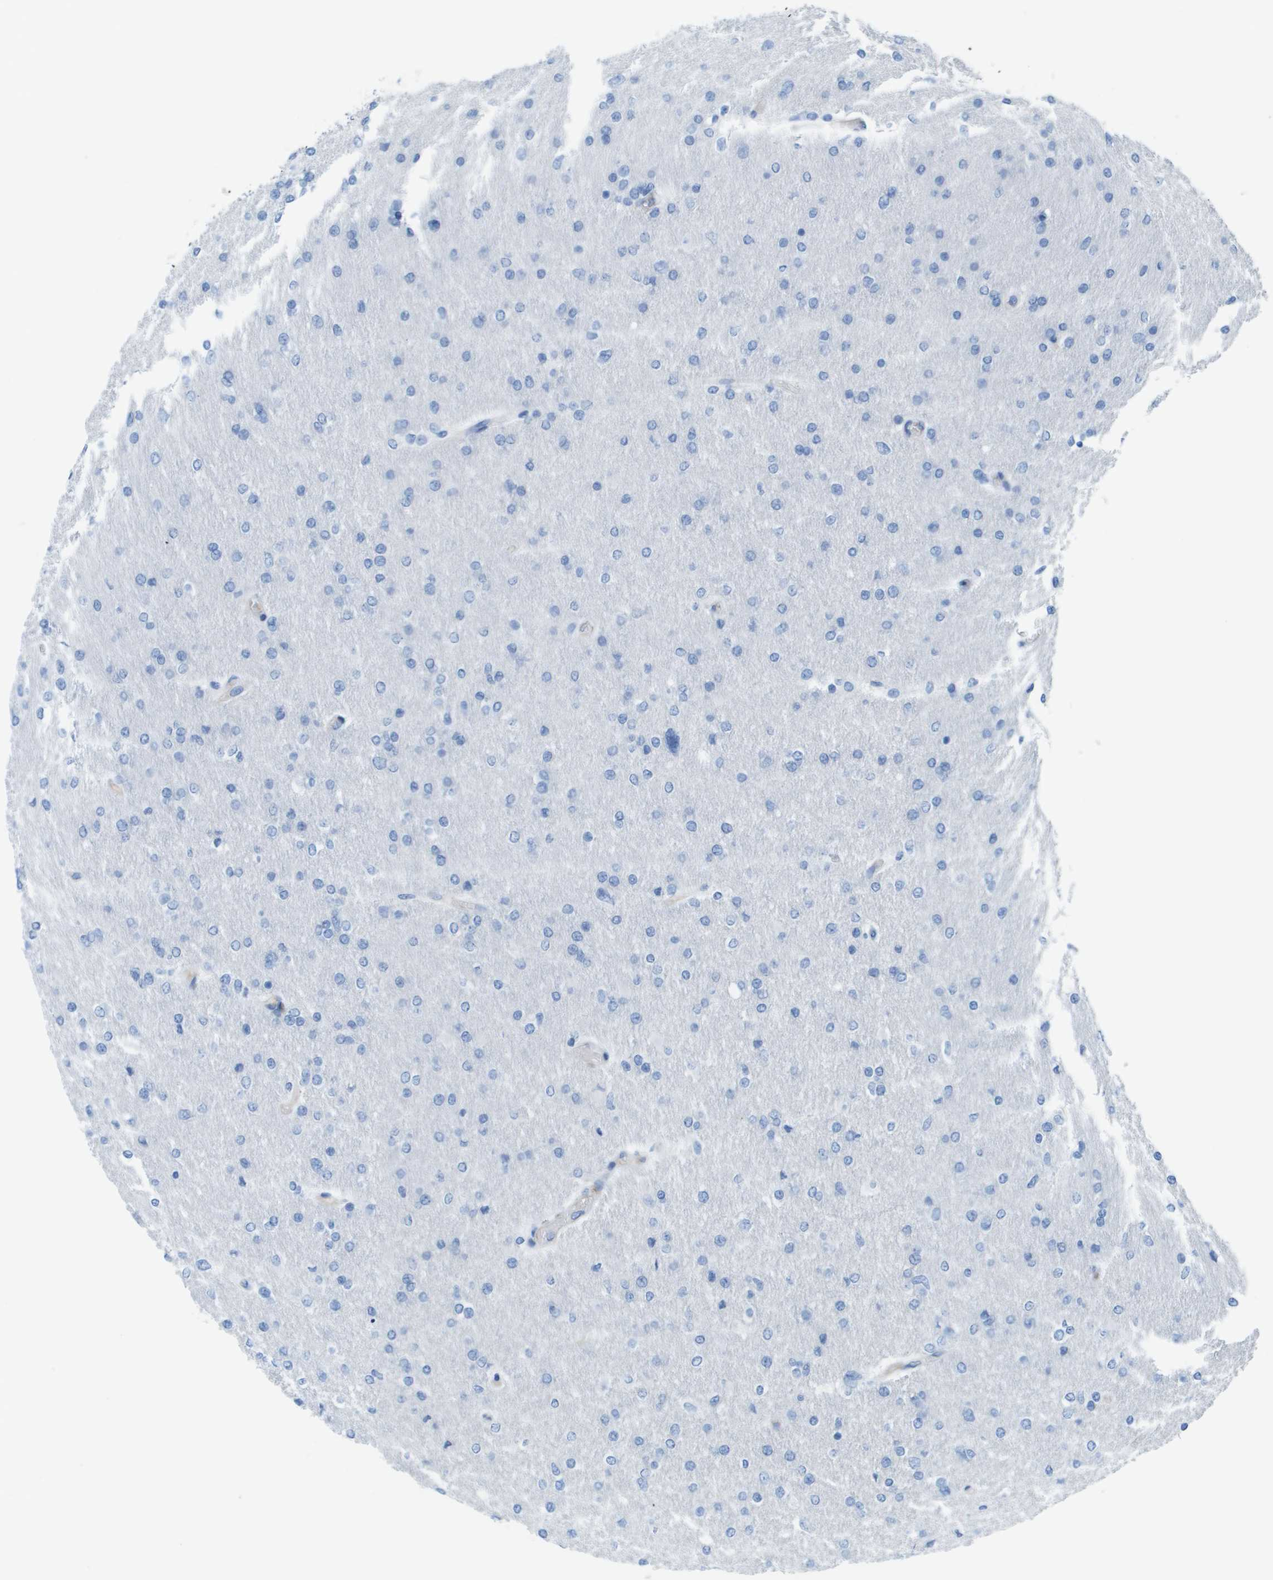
{"staining": {"intensity": "negative", "quantity": "none", "location": "none"}, "tissue": "glioma", "cell_type": "Tumor cells", "image_type": "cancer", "snomed": [{"axis": "morphology", "description": "Glioma, malignant, High grade"}, {"axis": "topography", "description": "Cerebral cortex"}], "caption": "High power microscopy photomicrograph of an immunohistochemistry (IHC) photomicrograph of glioma, revealing no significant staining in tumor cells.", "gene": "CD46", "patient": {"sex": "female", "age": 36}}